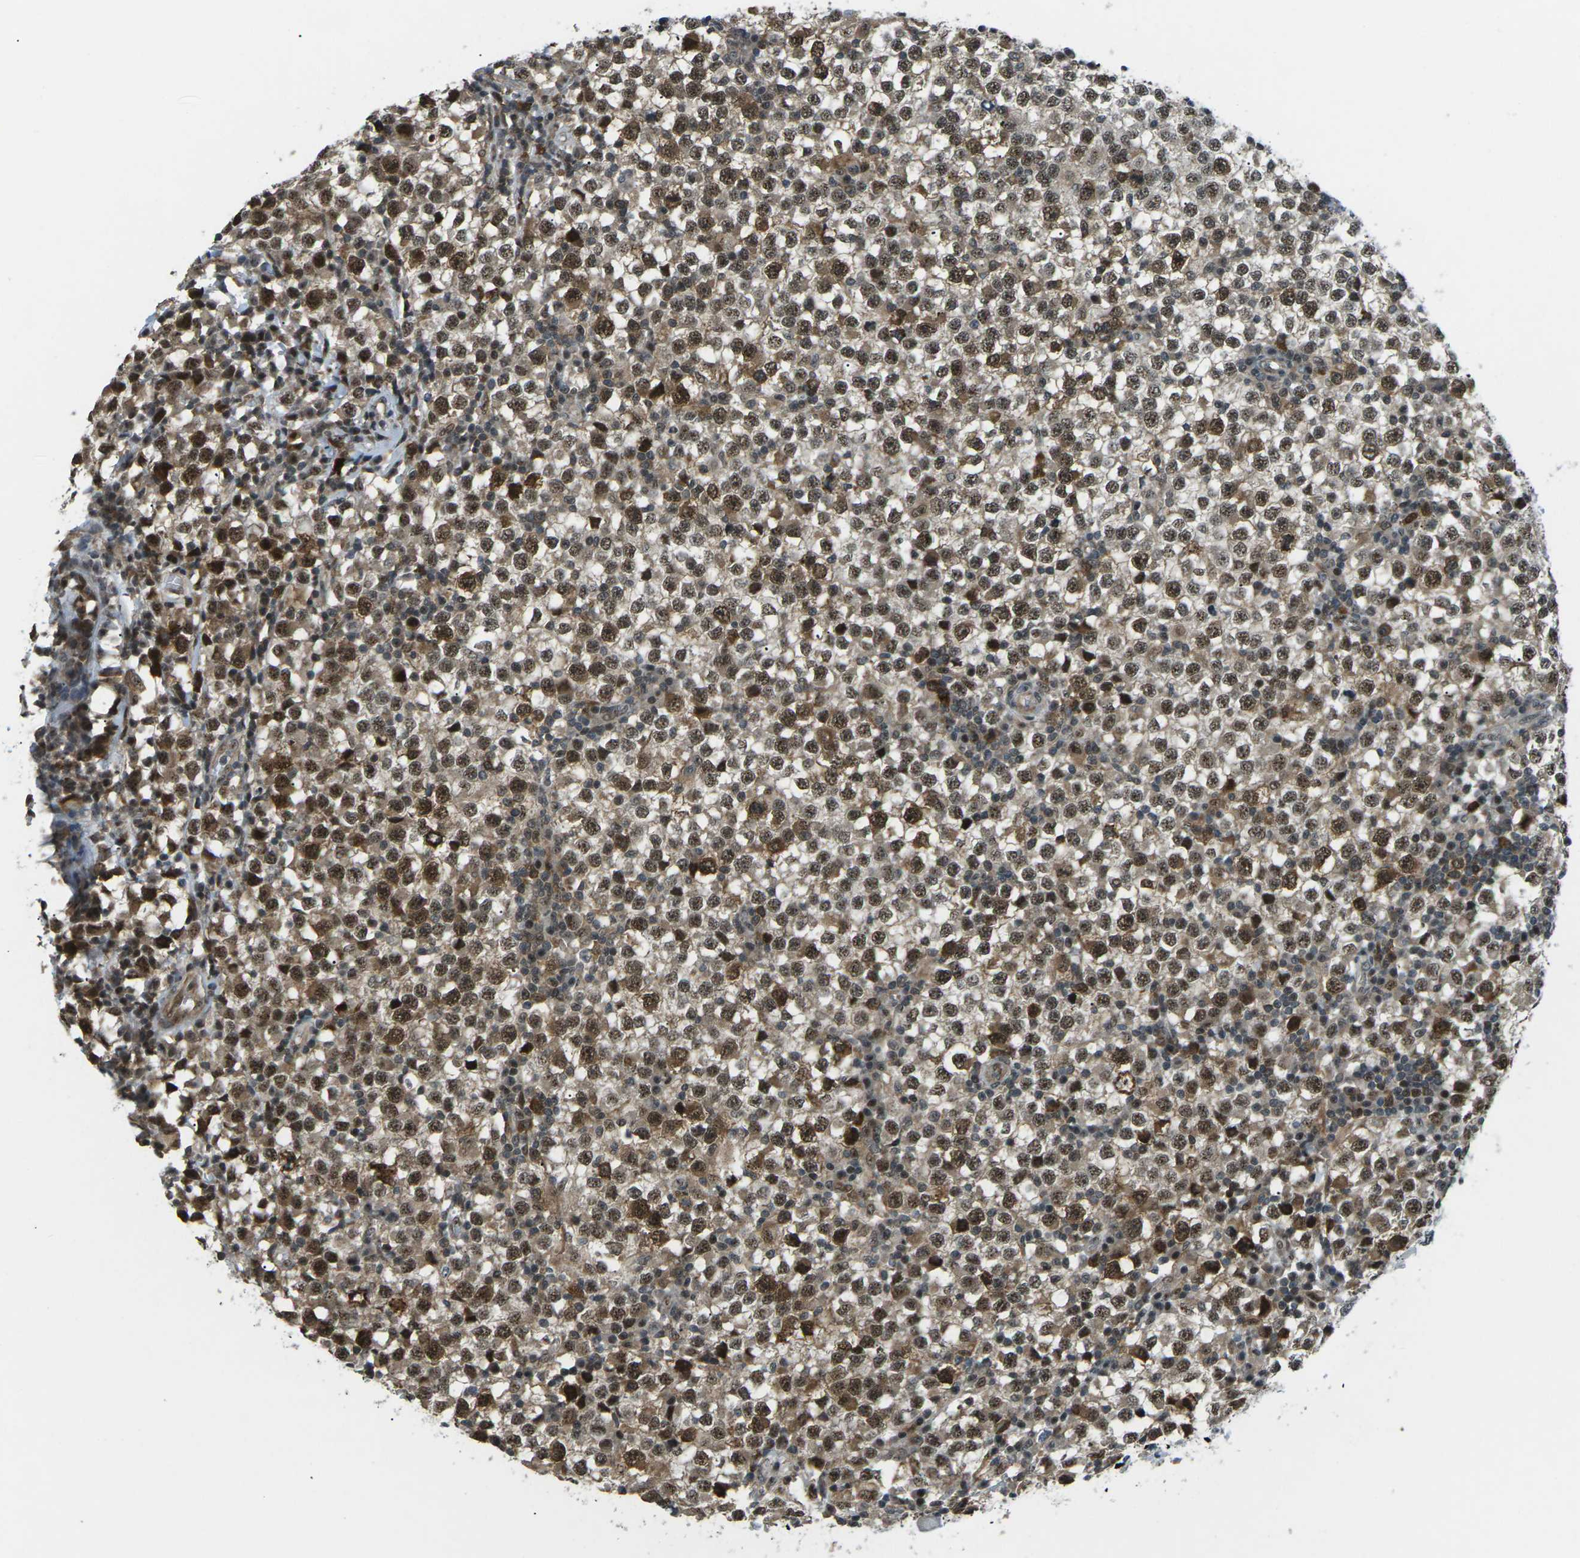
{"staining": {"intensity": "strong", "quantity": ">75%", "location": "cytoplasmic/membranous,nuclear"}, "tissue": "testis cancer", "cell_type": "Tumor cells", "image_type": "cancer", "snomed": [{"axis": "morphology", "description": "Seminoma, NOS"}, {"axis": "topography", "description": "Testis"}], "caption": "The histopathology image shows a brown stain indicating the presence of a protein in the cytoplasmic/membranous and nuclear of tumor cells in testis seminoma.", "gene": "UBE2S", "patient": {"sex": "male", "age": 65}}